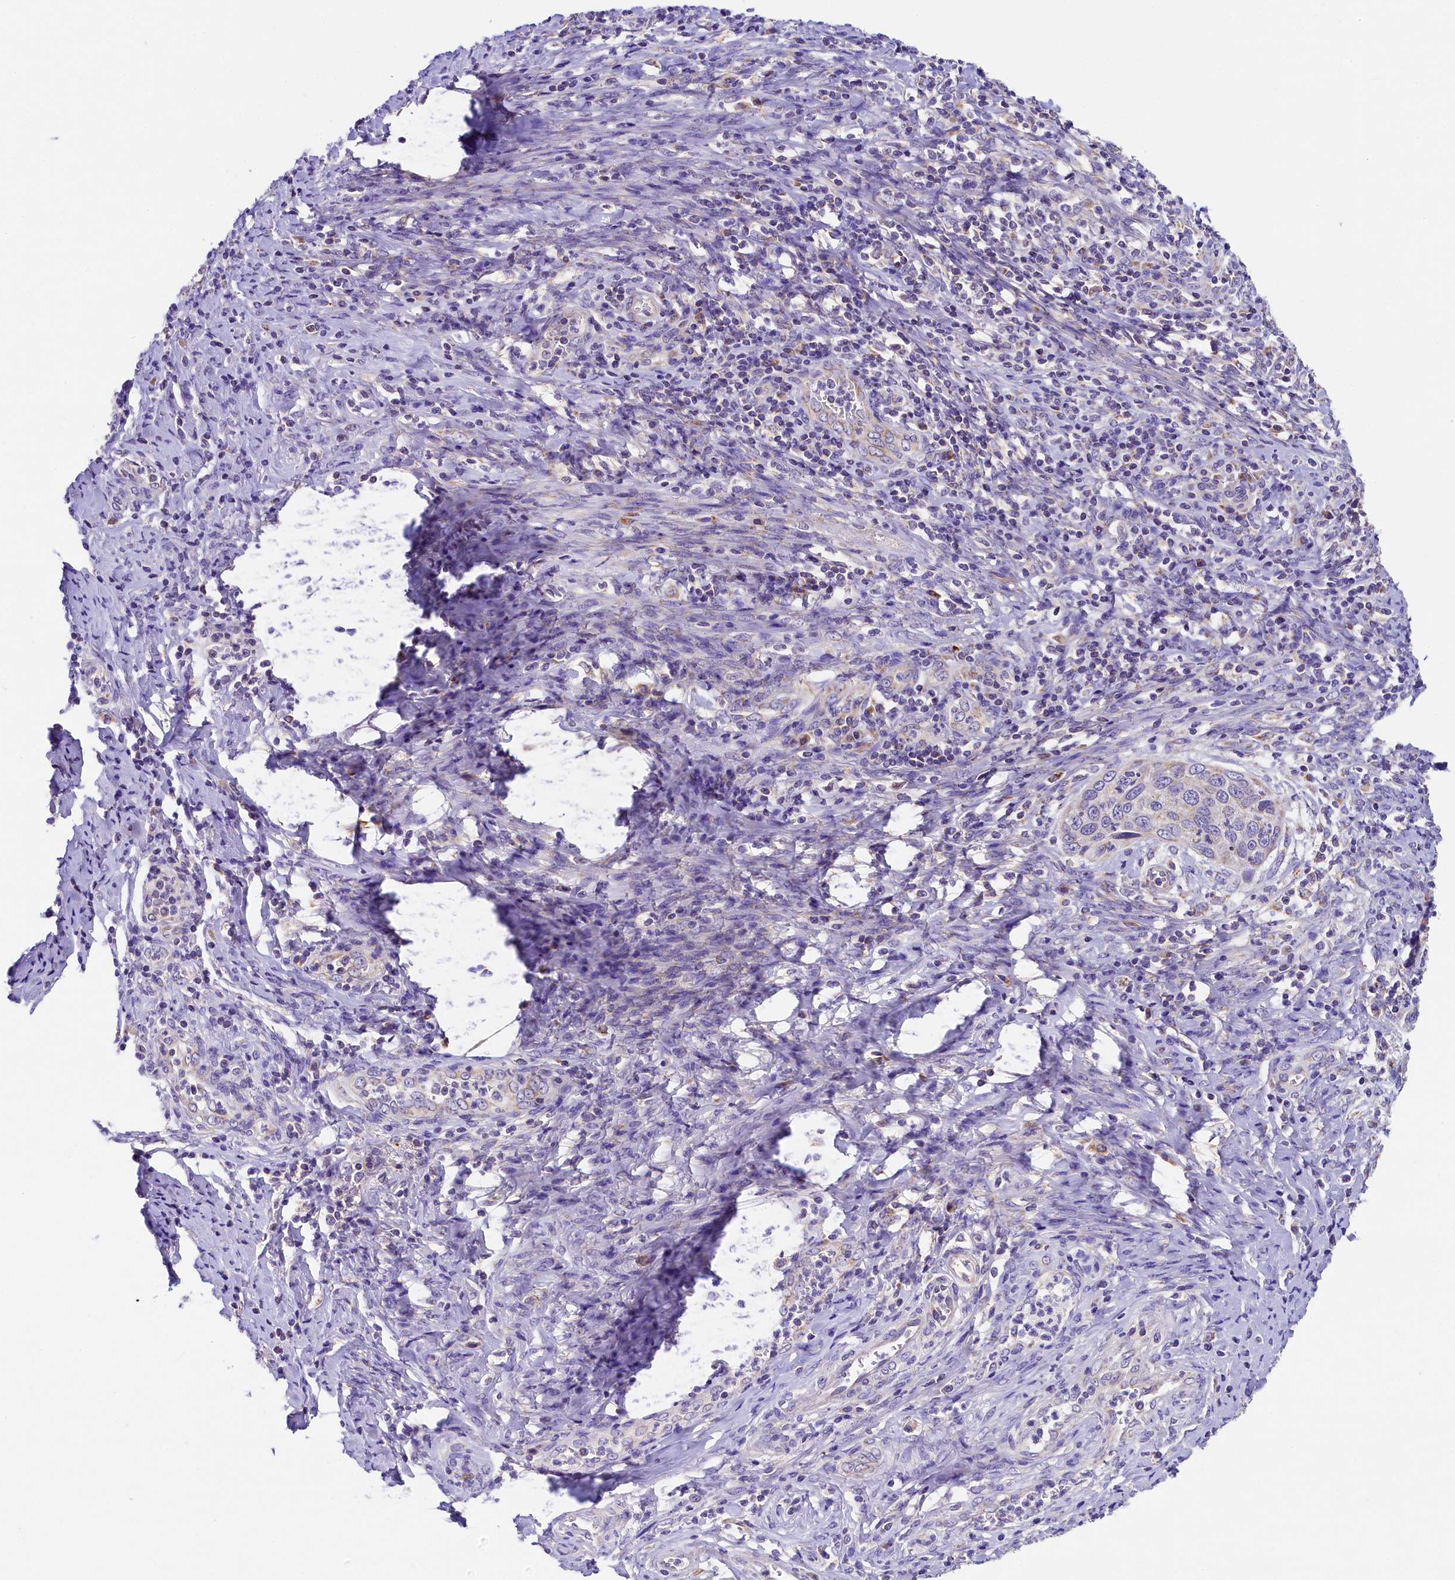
{"staining": {"intensity": "negative", "quantity": "none", "location": "none"}, "tissue": "cervical cancer", "cell_type": "Tumor cells", "image_type": "cancer", "snomed": [{"axis": "morphology", "description": "Squamous cell carcinoma, NOS"}, {"axis": "topography", "description": "Cervix"}], "caption": "Cervical cancer (squamous cell carcinoma) stained for a protein using immunohistochemistry (IHC) displays no expression tumor cells.", "gene": "PMPCB", "patient": {"sex": "female", "age": 53}}